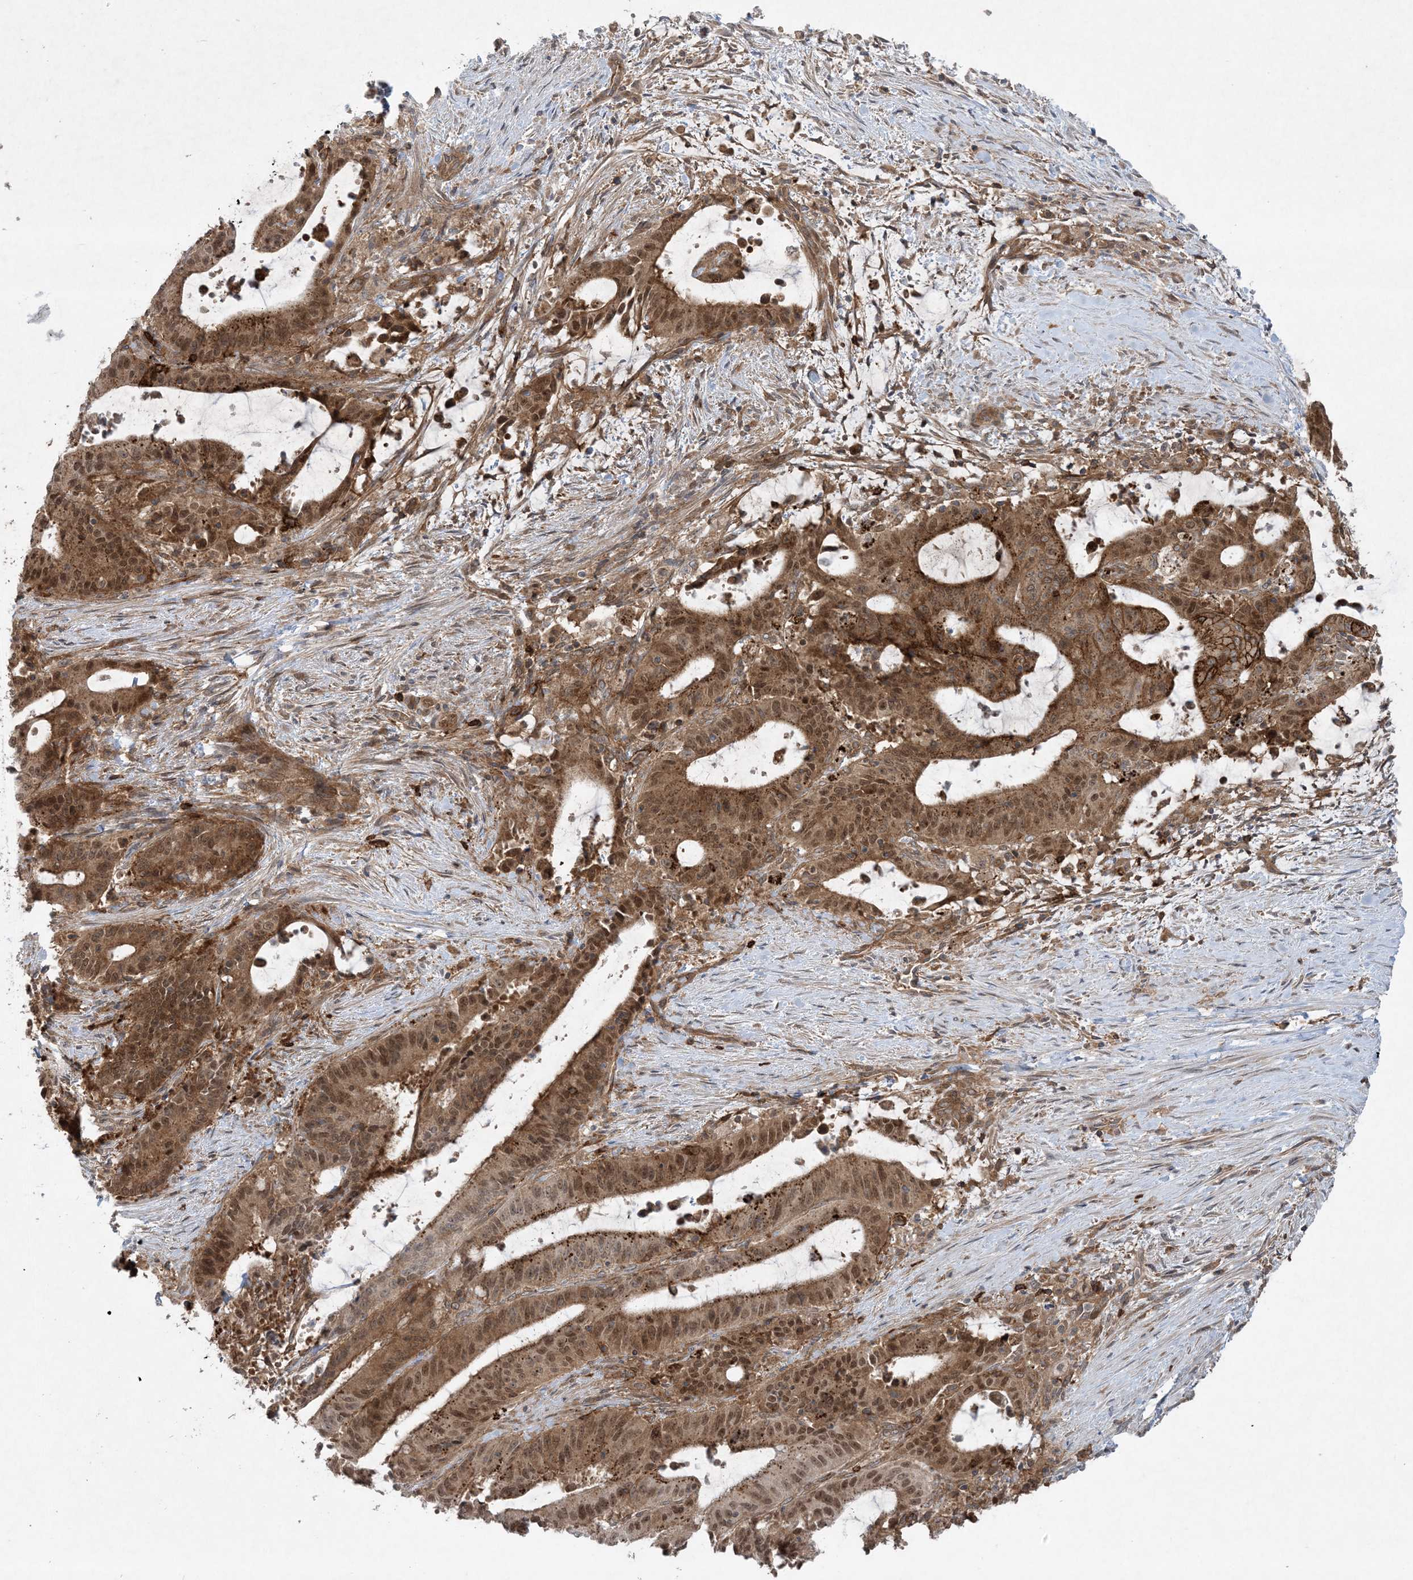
{"staining": {"intensity": "moderate", "quantity": ">75%", "location": "cytoplasmic/membranous,nuclear"}, "tissue": "liver cancer", "cell_type": "Tumor cells", "image_type": "cancer", "snomed": [{"axis": "morphology", "description": "Normal tissue, NOS"}, {"axis": "morphology", "description": "Cholangiocarcinoma"}, {"axis": "topography", "description": "Liver"}, {"axis": "topography", "description": "Peripheral nerve tissue"}], "caption": "Liver cancer stained with DAB immunohistochemistry (IHC) shows medium levels of moderate cytoplasmic/membranous and nuclear expression in approximately >75% of tumor cells.", "gene": "STAM2", "patient": {"sex": "female", "age": 73}}